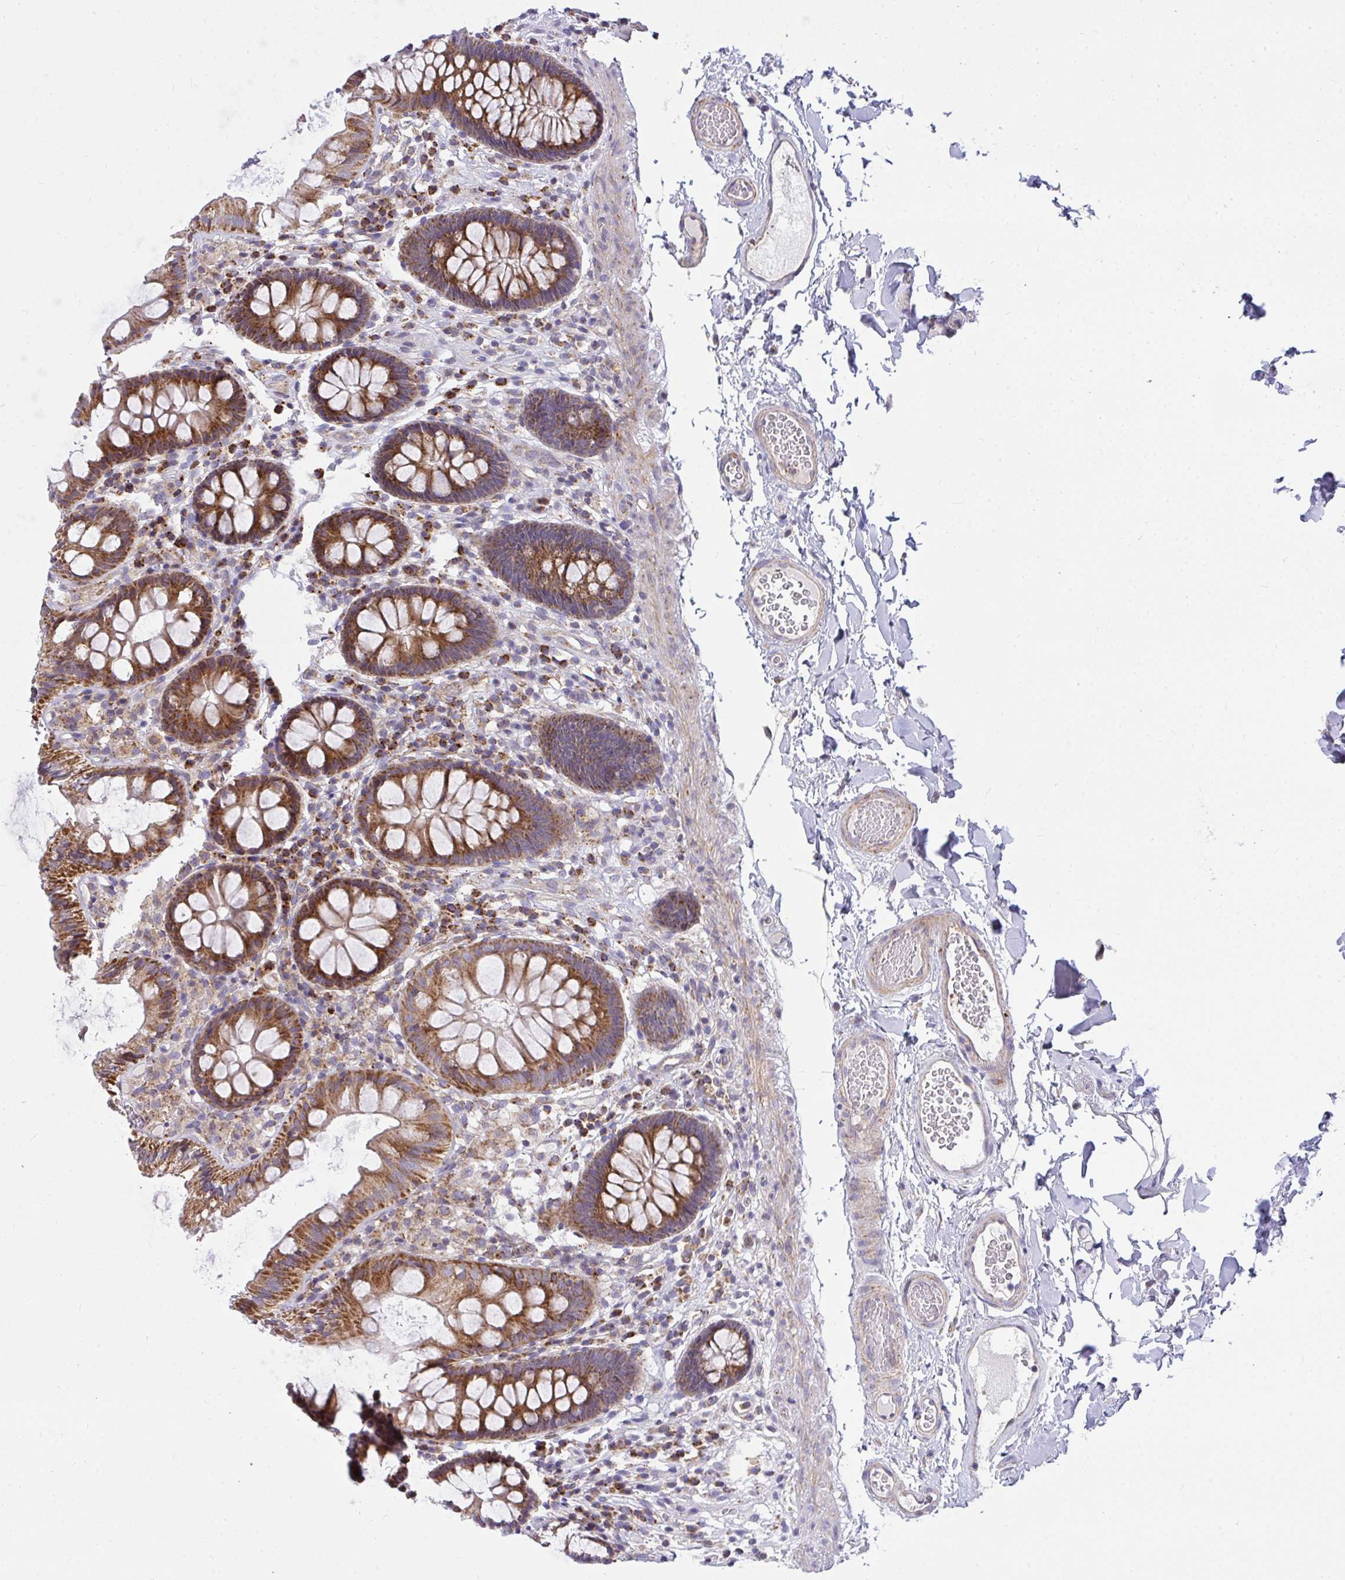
{"staining": {"intensity": "weak", "quantity": ">75%", "location": "cytoplasmic/membranous"}, "tissue": "colon", "cell_type": "Endothelial cells", "image_type": "normal", "snomed": [{"axis": "morphology", "description": "Normal tissue, NOS"}, {"axis": "topography", "description": "Colon"}], "caption": "Protein analysis of normal colon shows weak cytoplasmic/membranous expression in about >75% of endothelial cells.", "gene": "SRRM4", "patient": {"sex": "male", "age": 84}}